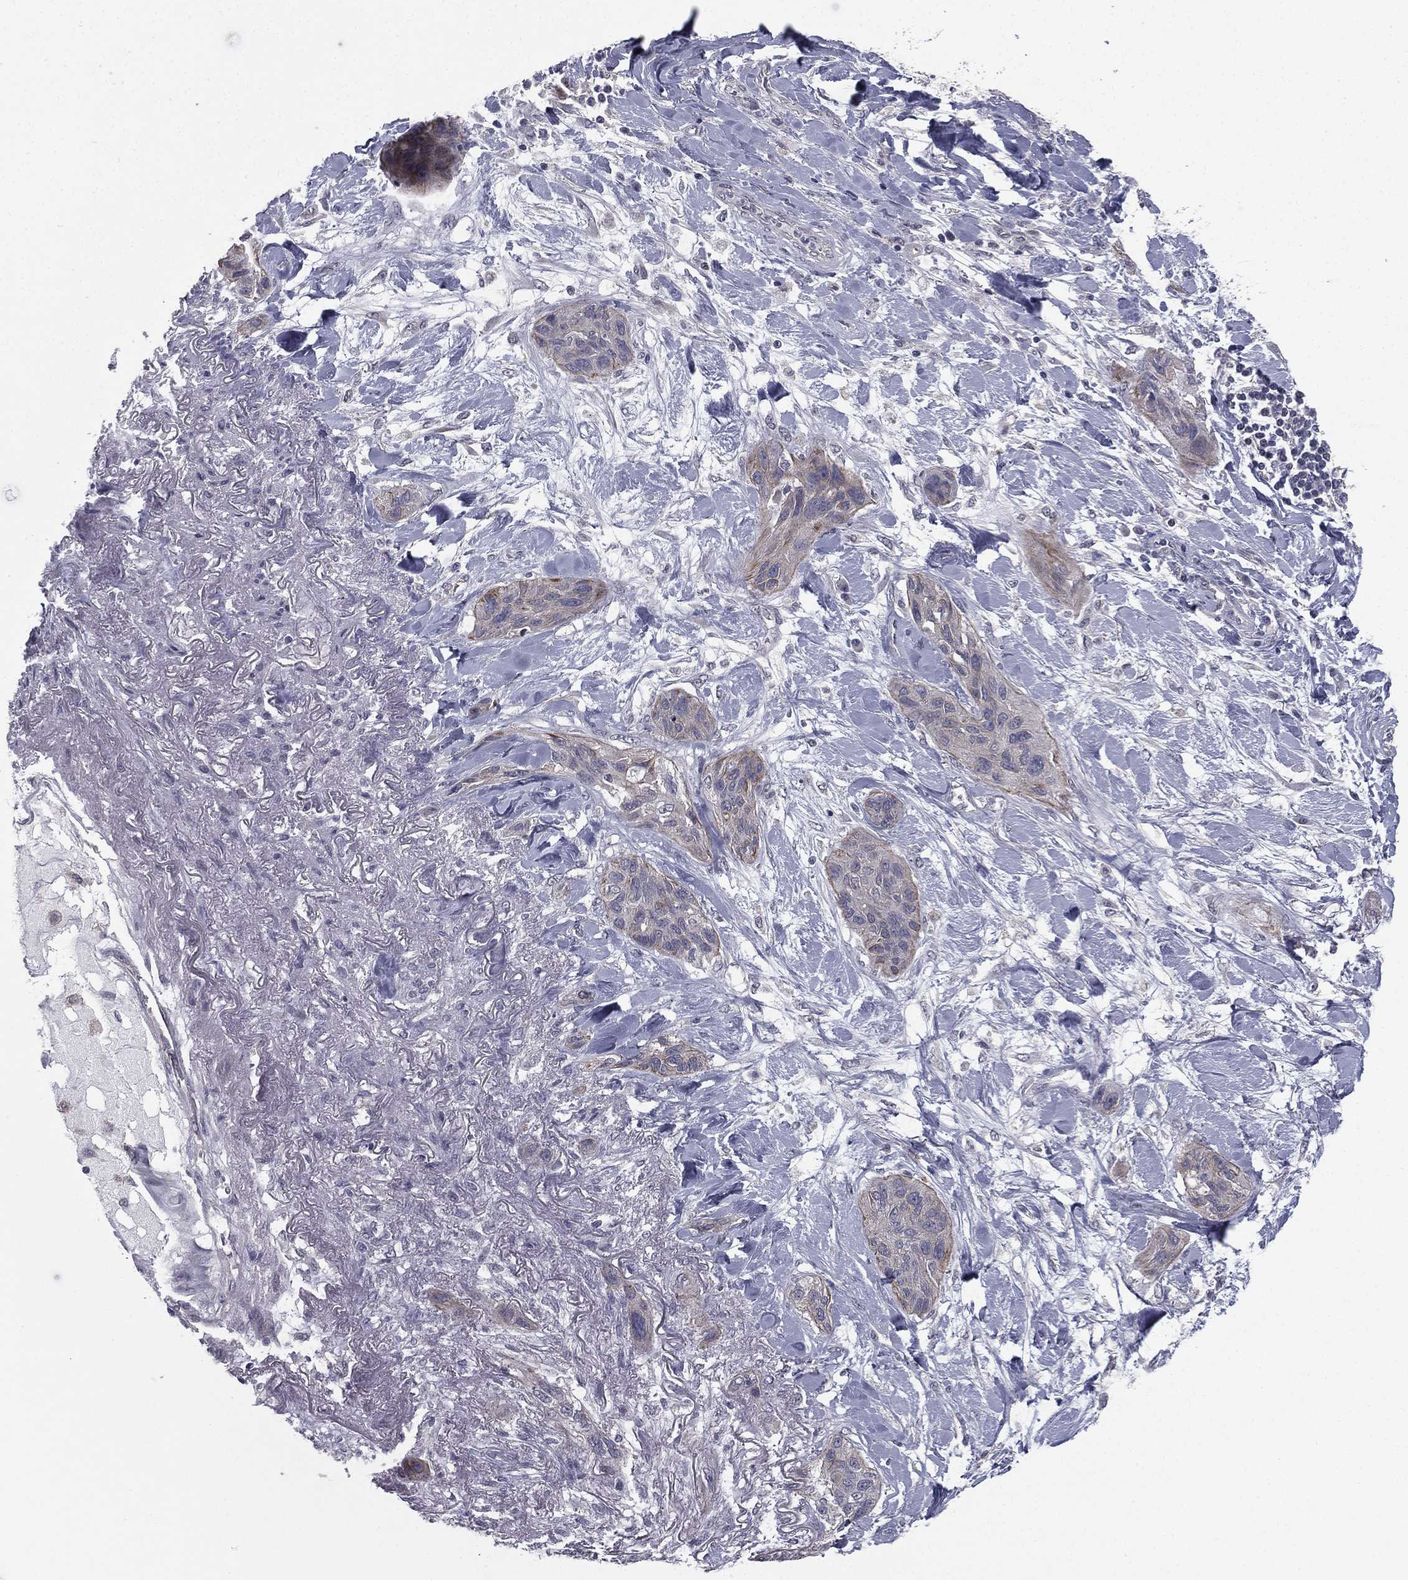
{"staining": {"intensity": "negative", "quantity": "none", "location": "none"}, "tissue": "lung cancer", "cell_type": "Tumor cells", "image_type": "cancer", "snomed": [{"axis": "morphology", "description": "Squamous cell carcinoma, NOS"}, {"axis": "topography", "description": "Lung"}], "caption": "A photomicrograph of human lung squamous cell carcinoma is negative for staining in tumor cells.", "gene": "ACTRT2", "patient": {"sex": "female", "age": 70}}